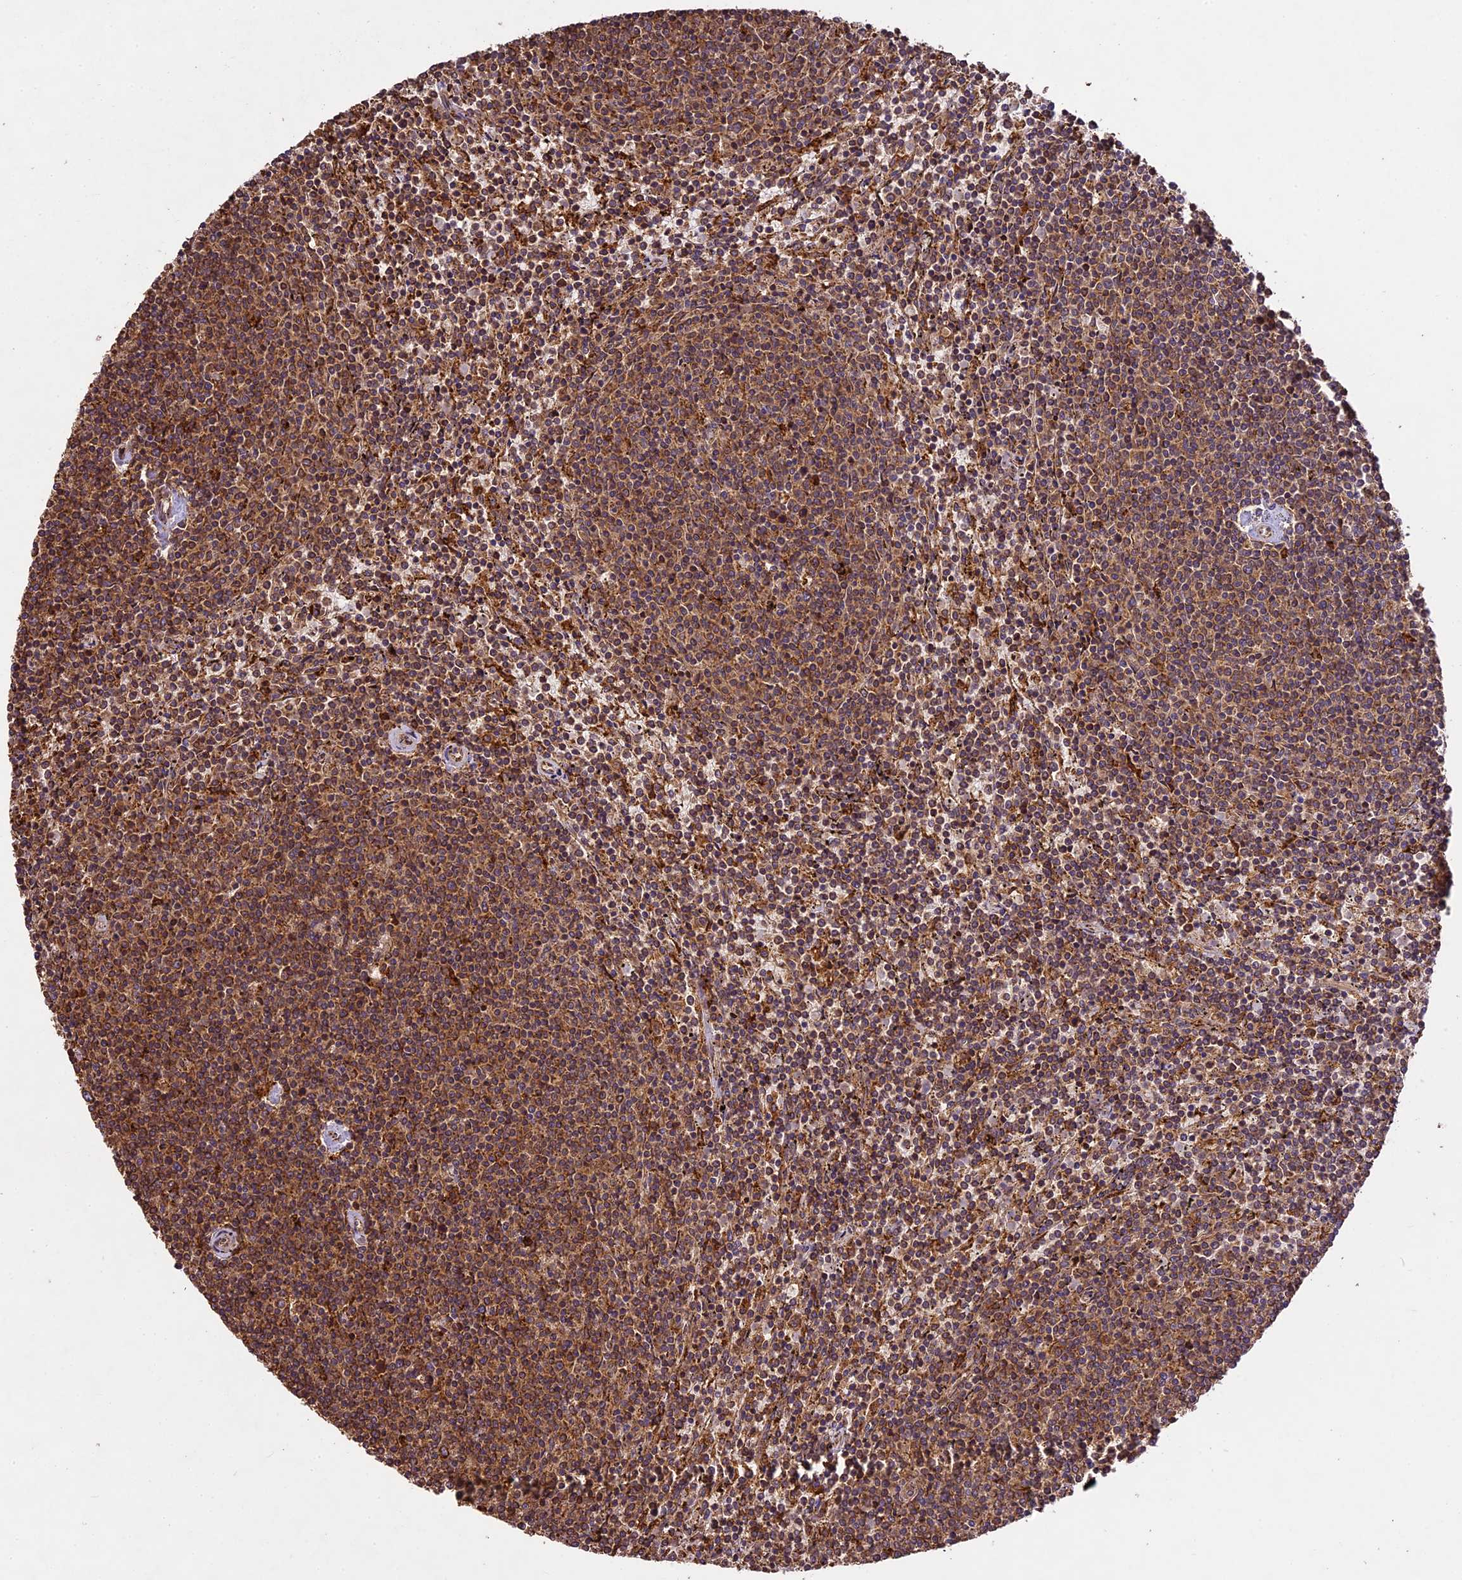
{"staining": {"intensity": "moderate", "quantity": ">75%", "location": "cytoplasmic/membranous"}, "tissue": "lymphoma", "cell_type": "Tumor cells", "image_type": "cancer", "snomed": [{"axis": "morphology", "description": "Malignant lymphoma, non-Hodgkin's type, Low grade"}, {"axis": "topography", "description": "Spleen"}], "caption": "Immunohistochemical staining of malignant lymphoma, non-Hodgkin's type (low-grade) reveals medium levels of moderate cytoplasmic/membranous staining in approximately >75% of tumor cells. The protein of interest is shown in brown color, while the nuclei are stained blue.", "gene": "BRAP", "patient": {"sex": "female", "age": 50}}